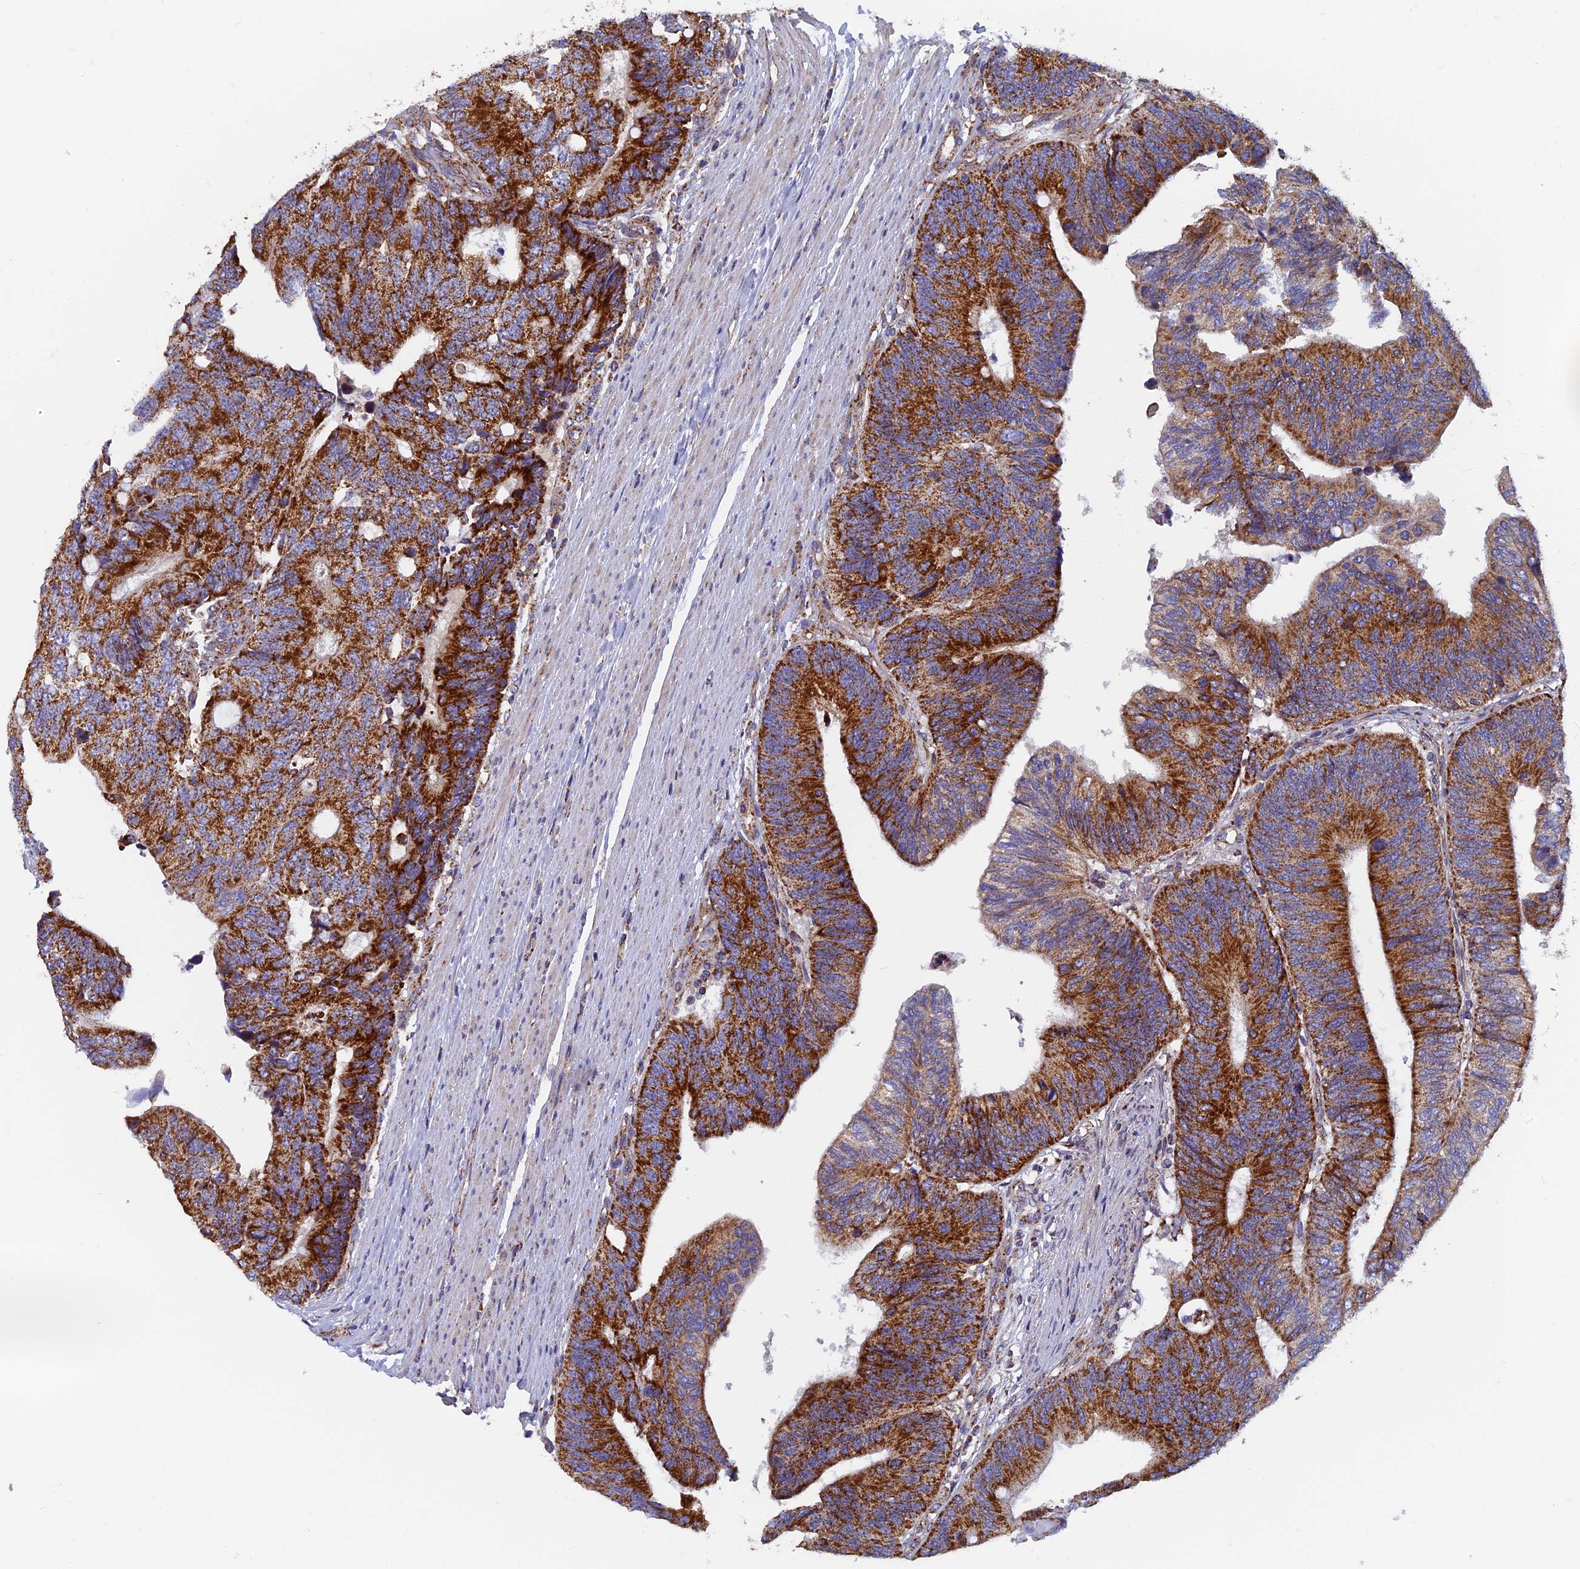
{"staining": {"intensity": "strong", "quantity": ">75%", "location": "cytoplasmic/membranous"}, "tissue": "colorectal cancer", "cell_type": "Tumor cells", "image_type": "cancer", "snomed": [{"axis": "morphology", "description": "Adenocarcinoma, NOS"}, {"axis": "topography", "description": "Colon"}], "caption": "A photomicrograph showing strong cytoplasmic/membranous expression in about >75% of tumor cells in adenocarcinoma (colorectal), as visualized by brown immunohistochemical staining.", "gene": "MRPS9", "patient": {"sex": "male", "age": 87}}